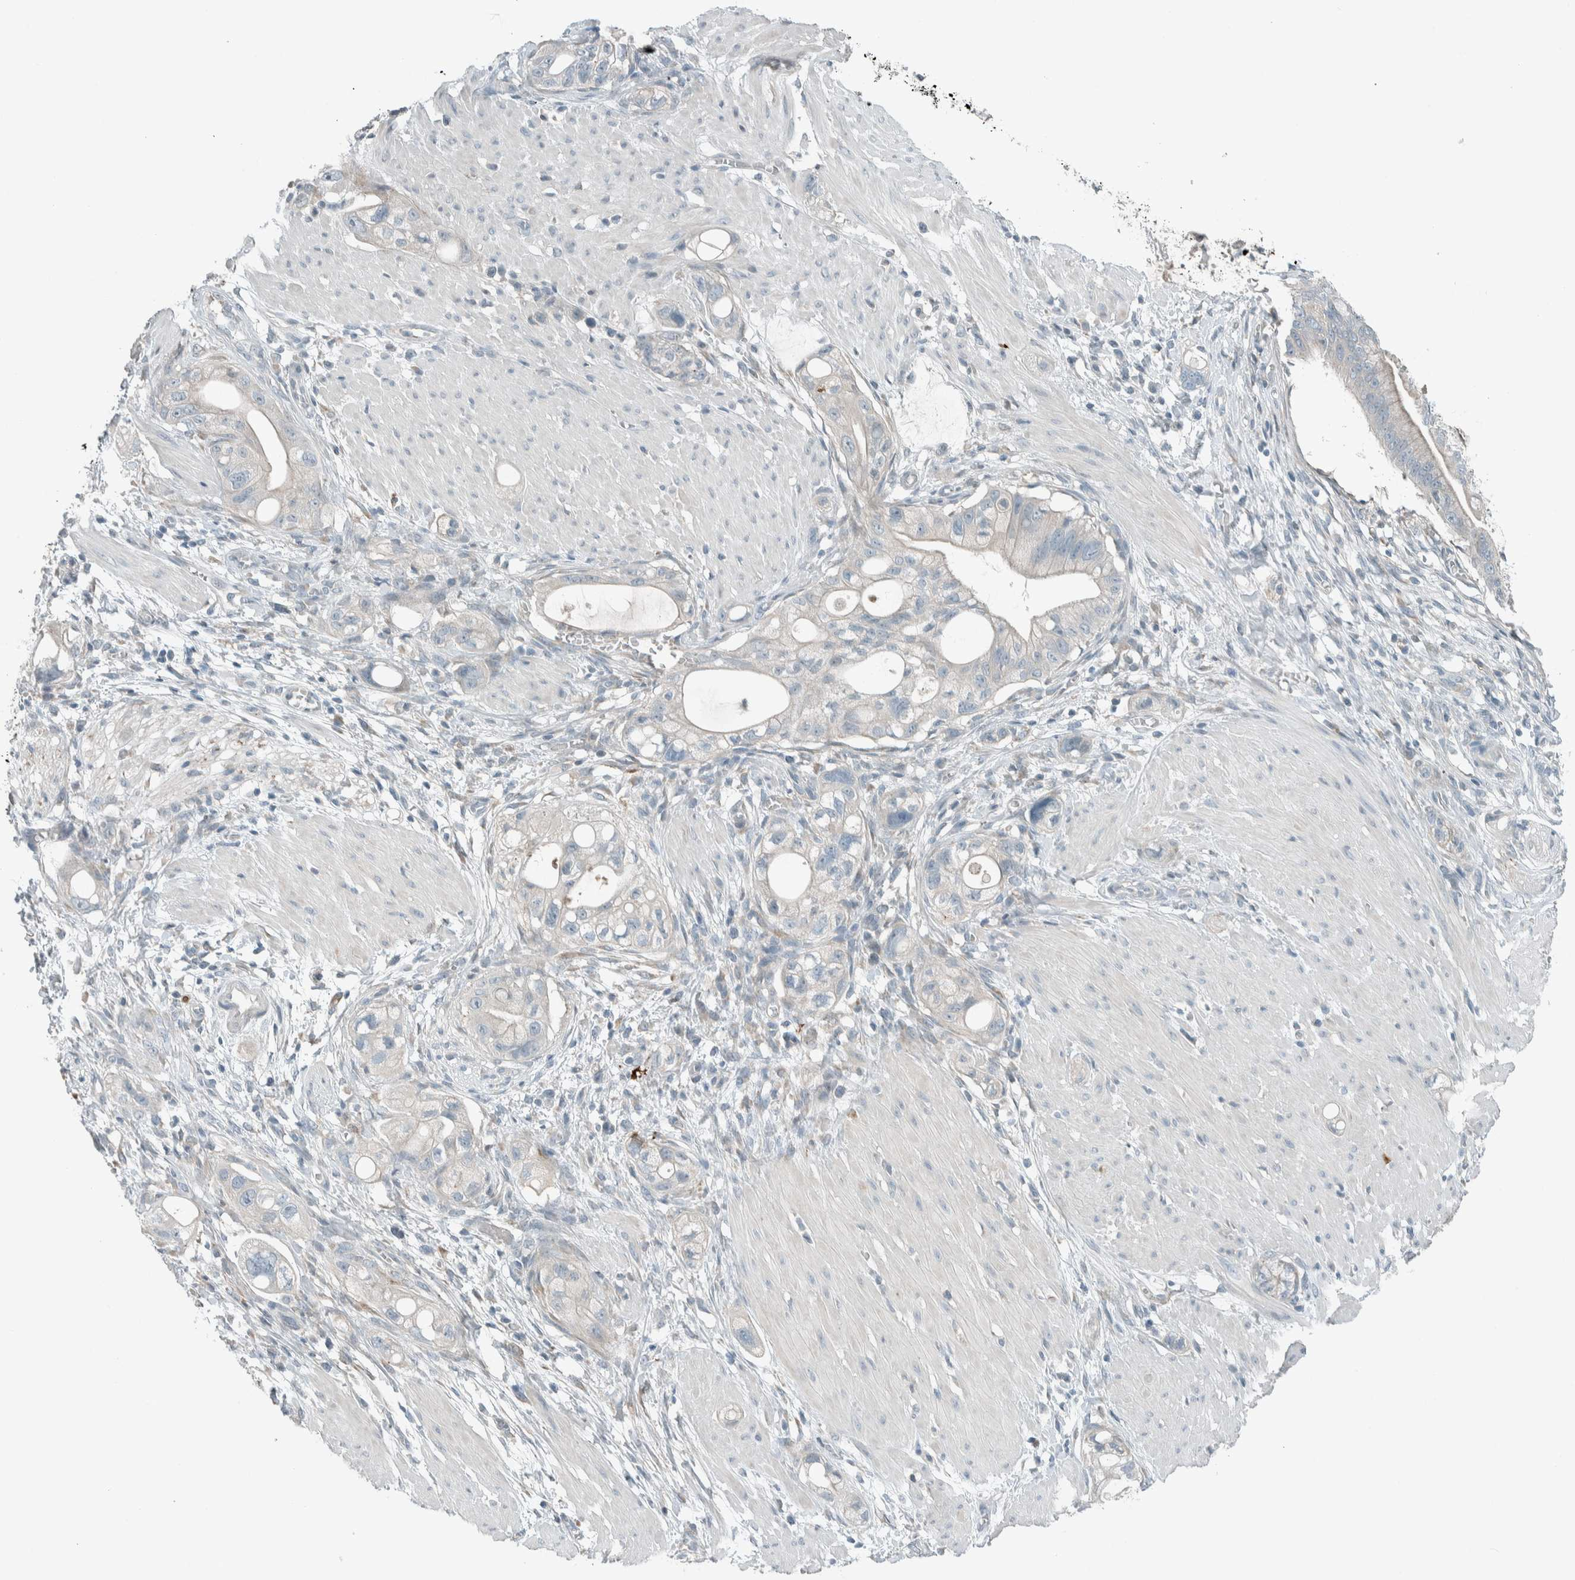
{"staining": {"intensity": "negative", "quantity": "none", "location": "none"}, "tissue": "stomach cancer", "cell_type": "Tumor cells", "image_type": "cancer", "snomed": [{"axis": "morphology", "description": "Adenocarcinoma, NOS"}, {"axis": "topography", "description": "Stomach"}, {"axis": "topography", "description": "Stomach, lower"}], "caption": "Immunohistochemical staining of adenocarcinoma (stomach) displays no significant positivity in tumor cells.", "gene": "CERCAM", "patient": {"sex": "female", "age": 48}}